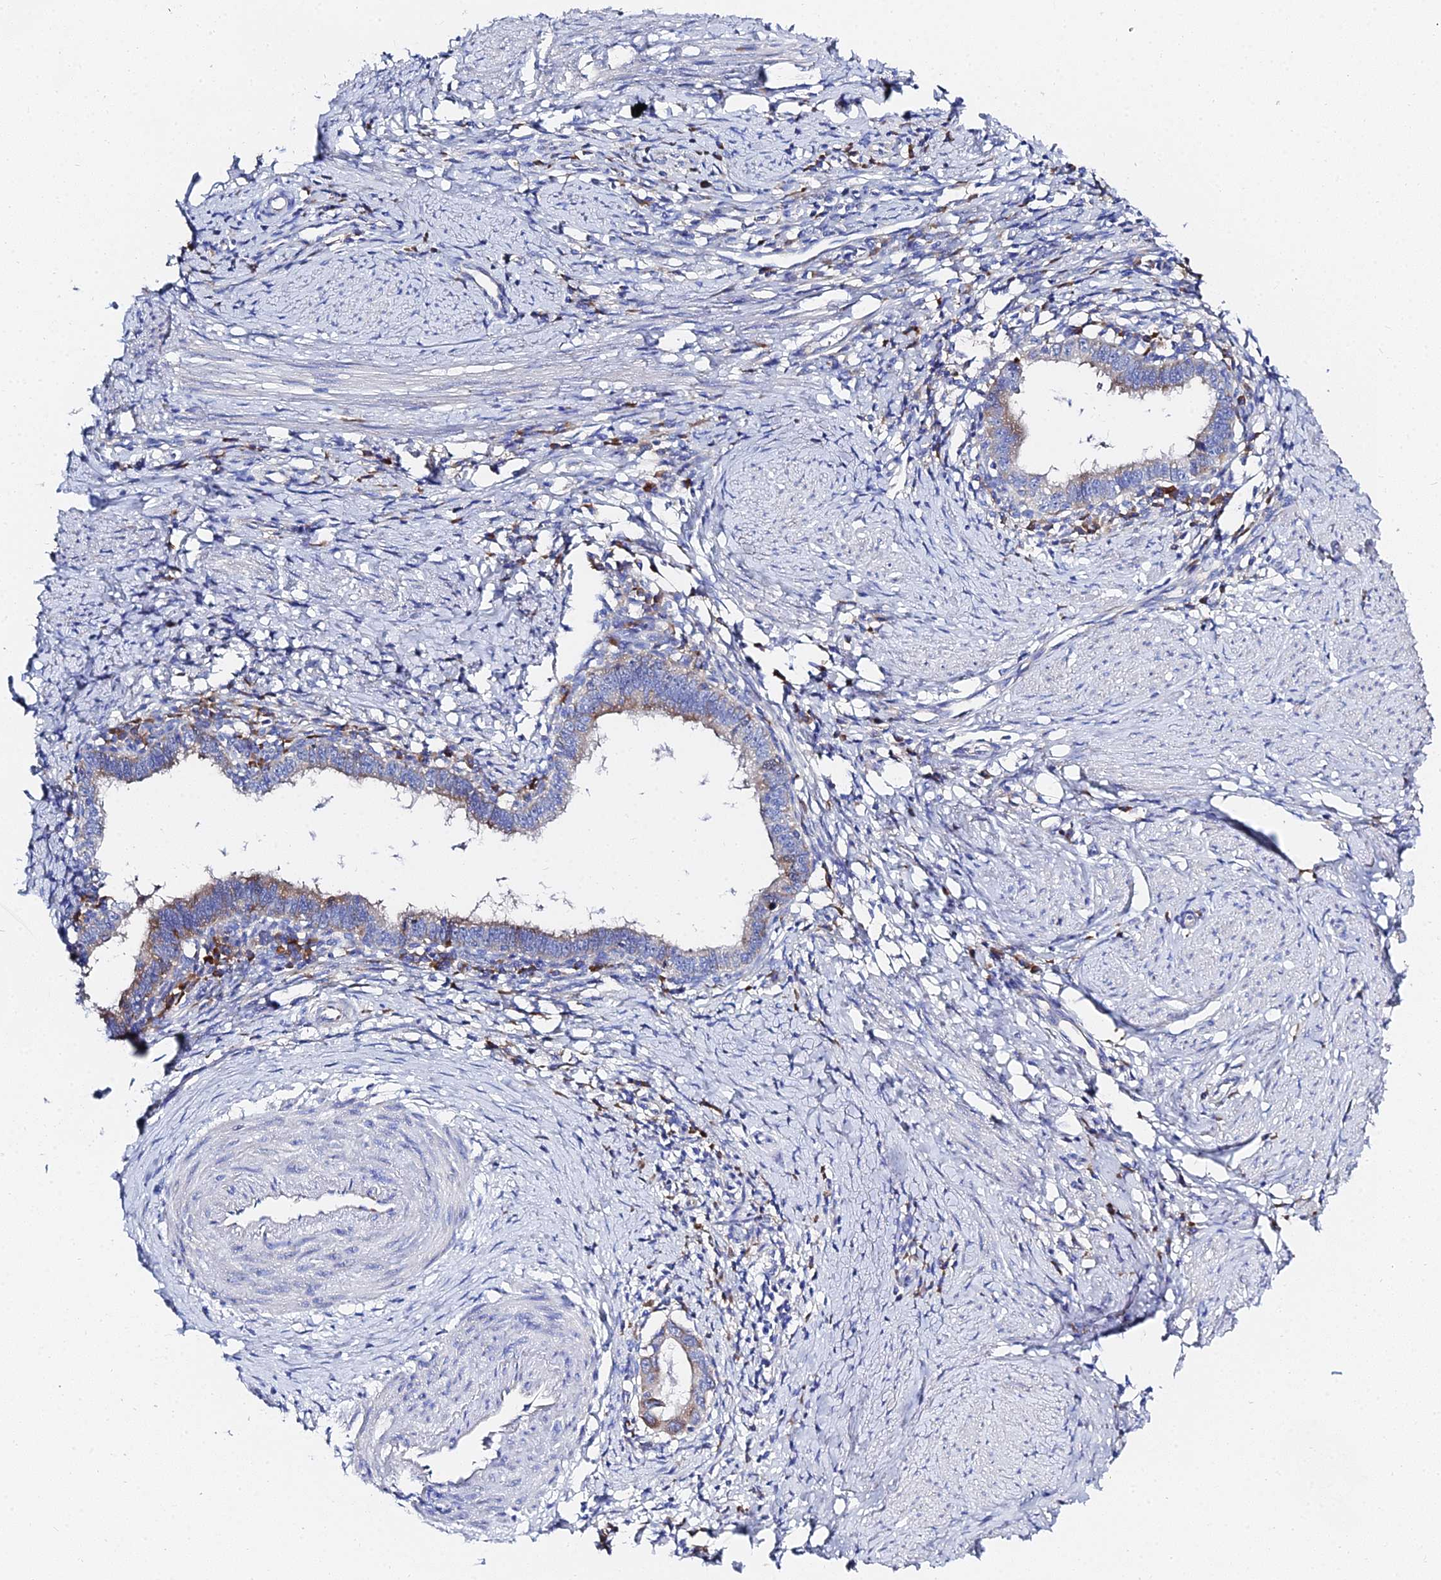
{"staining": {"intensity": "weak", "quantity": "<25%", "location": "cytoplasmic/membranous"}, "tissue": "cervical cancer", "cell_type": "Tumor cells", "image_type": "cancer", "snomed": [{"axis": "morphology", "description": "Adenocarcinoma, NOS"}, {"axis": "topography", "description": "Cervix"}], "caption": "Immunohistochemistry of cervical cancer (adenocarcinoma) displays no positivity in tumor cells.", "gene": "PTTG1", "patient": {"sex": "female", "age": 36}}